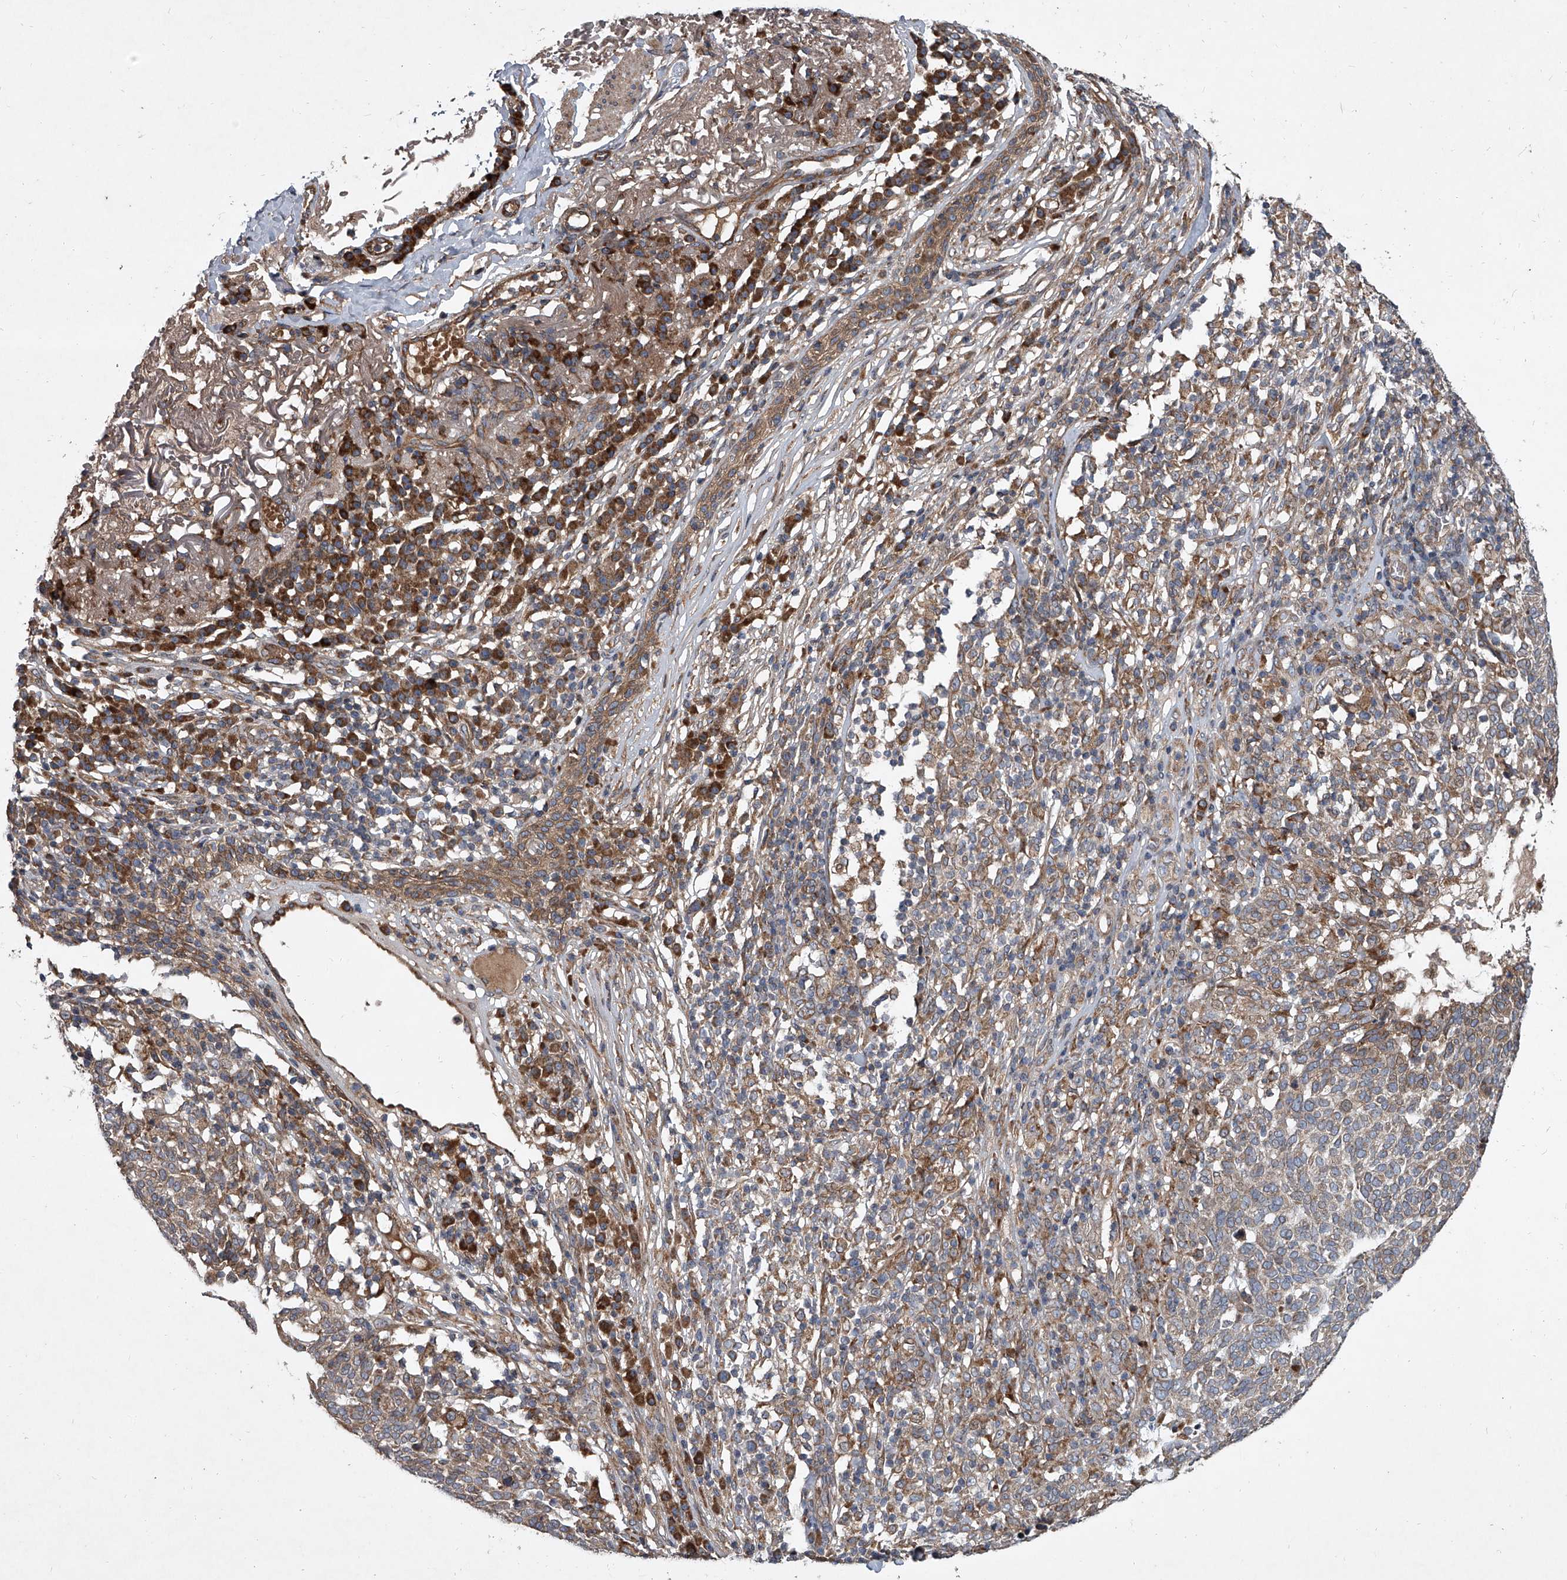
{"staining": {"intensity": "moderate", "quantity": "25%-75%", "location": "cytoplasmic/membranous"}, "tissue": "skin cancer", "cell_type": "Tumor cells", "image_type": "cancer", "snomed": [{"axis": "morphology", "description": "Squamous cell carcinoma, NOS"}, {"axis": "topography", "description": "Skin"}], "caption": "Skin squamous cell carcinoma tissue demonstrates moderate cytoplasmic/membranous expression in about 25%-75% of tumor cells", "gene": "EVA1C", "patient": {"sex": "female", "age": 90}}